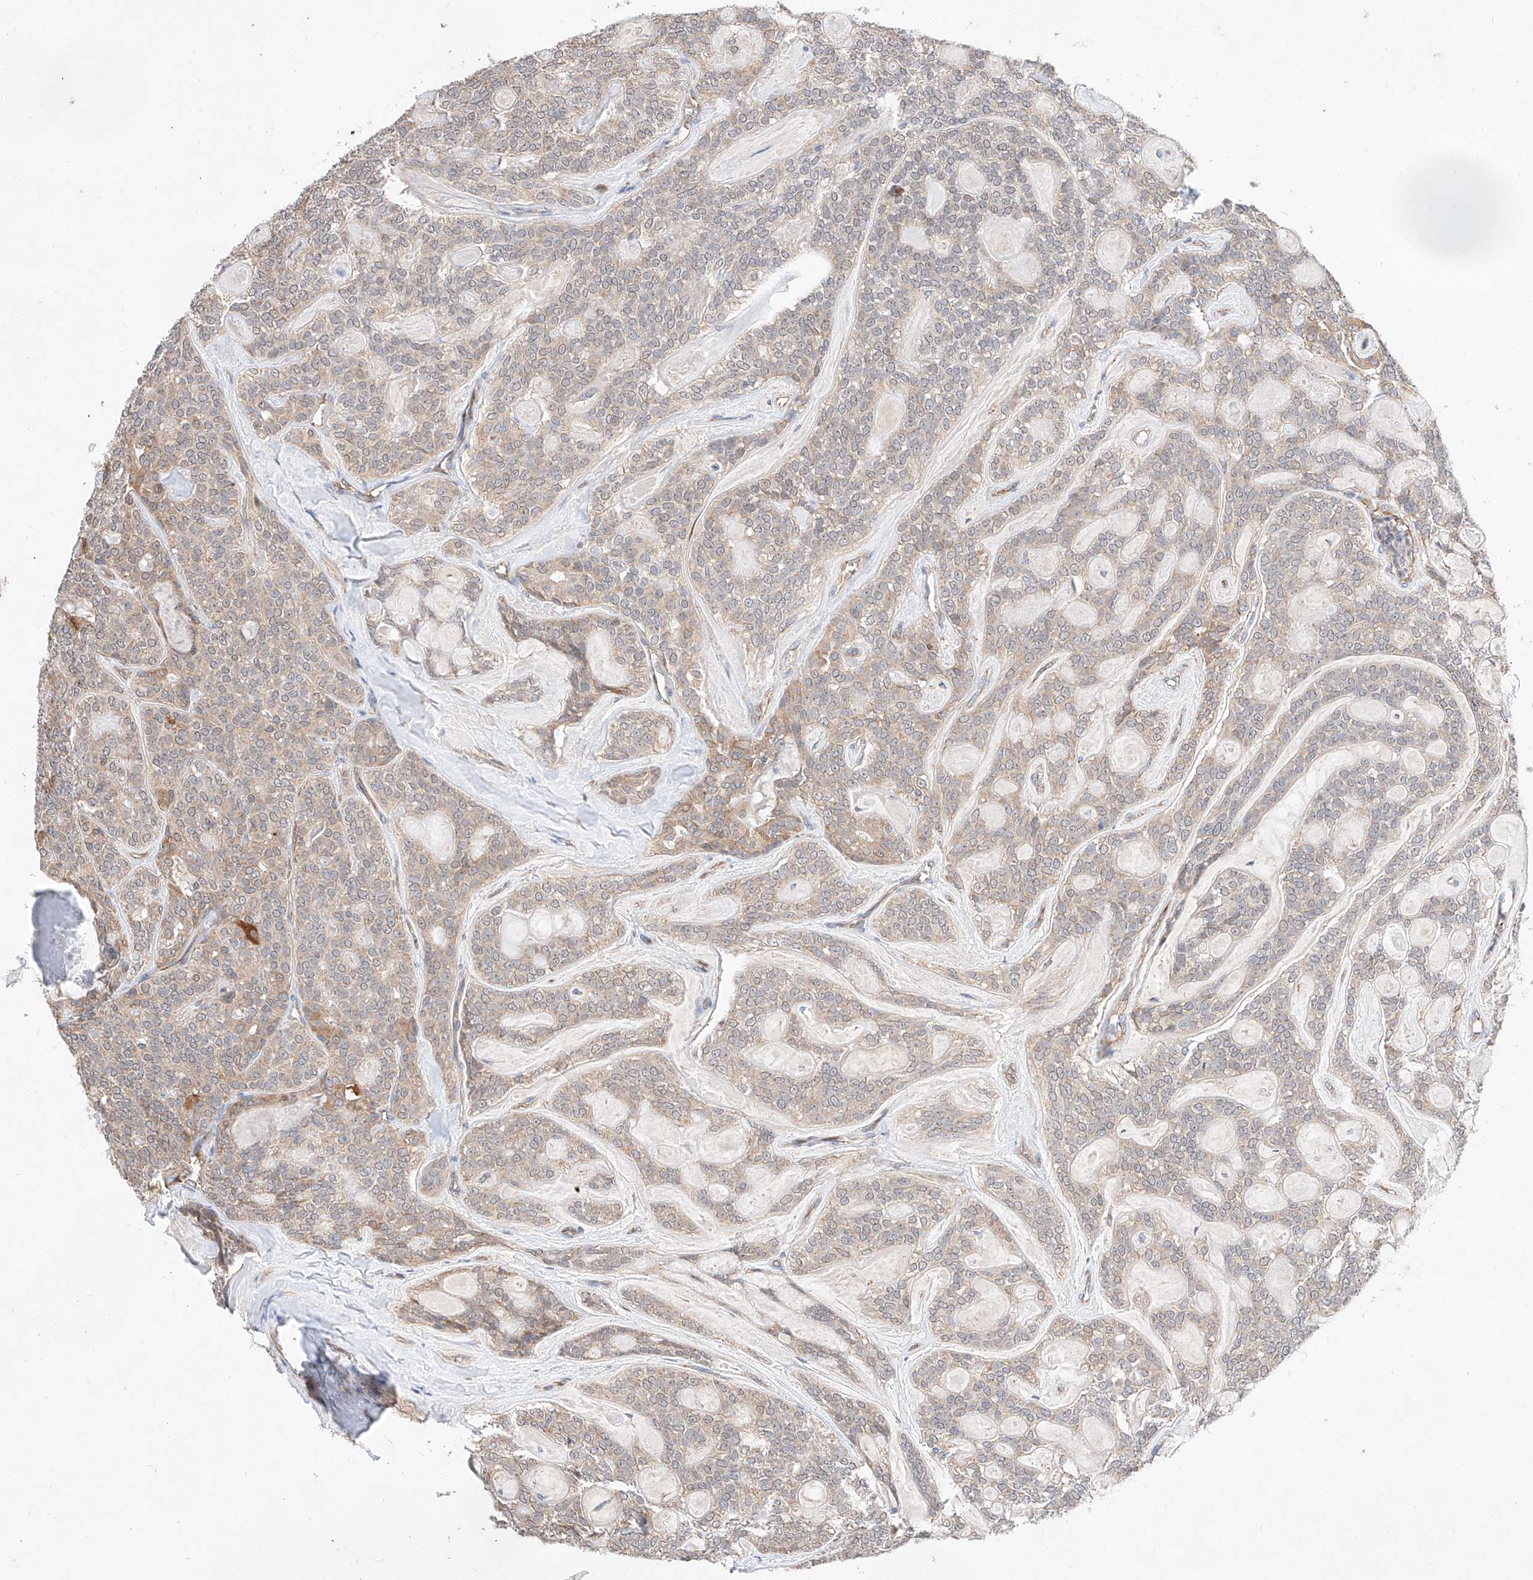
{"staining": {"intensity": "moderate", "quantity": "<25%", "location": "cytoplasmic/membranous"}, "tissue": "head and neck cancer", "cell_type": "Tumor cells", "image_type": "cancer", "snomed": [{"axis": "morphology", "description": "Adenocarcinoma, NOS"}, {"axis": "topography", "description": "Head-Neck"}], "caption": "Protein analysis of head and neck adenocarcinoma tissue demonstrates moderate cytoplasmic/membranous staining in about <25% of tumor cells.", "gene": "C6orf118", "patient": {"sex": "male", "age": 66}}